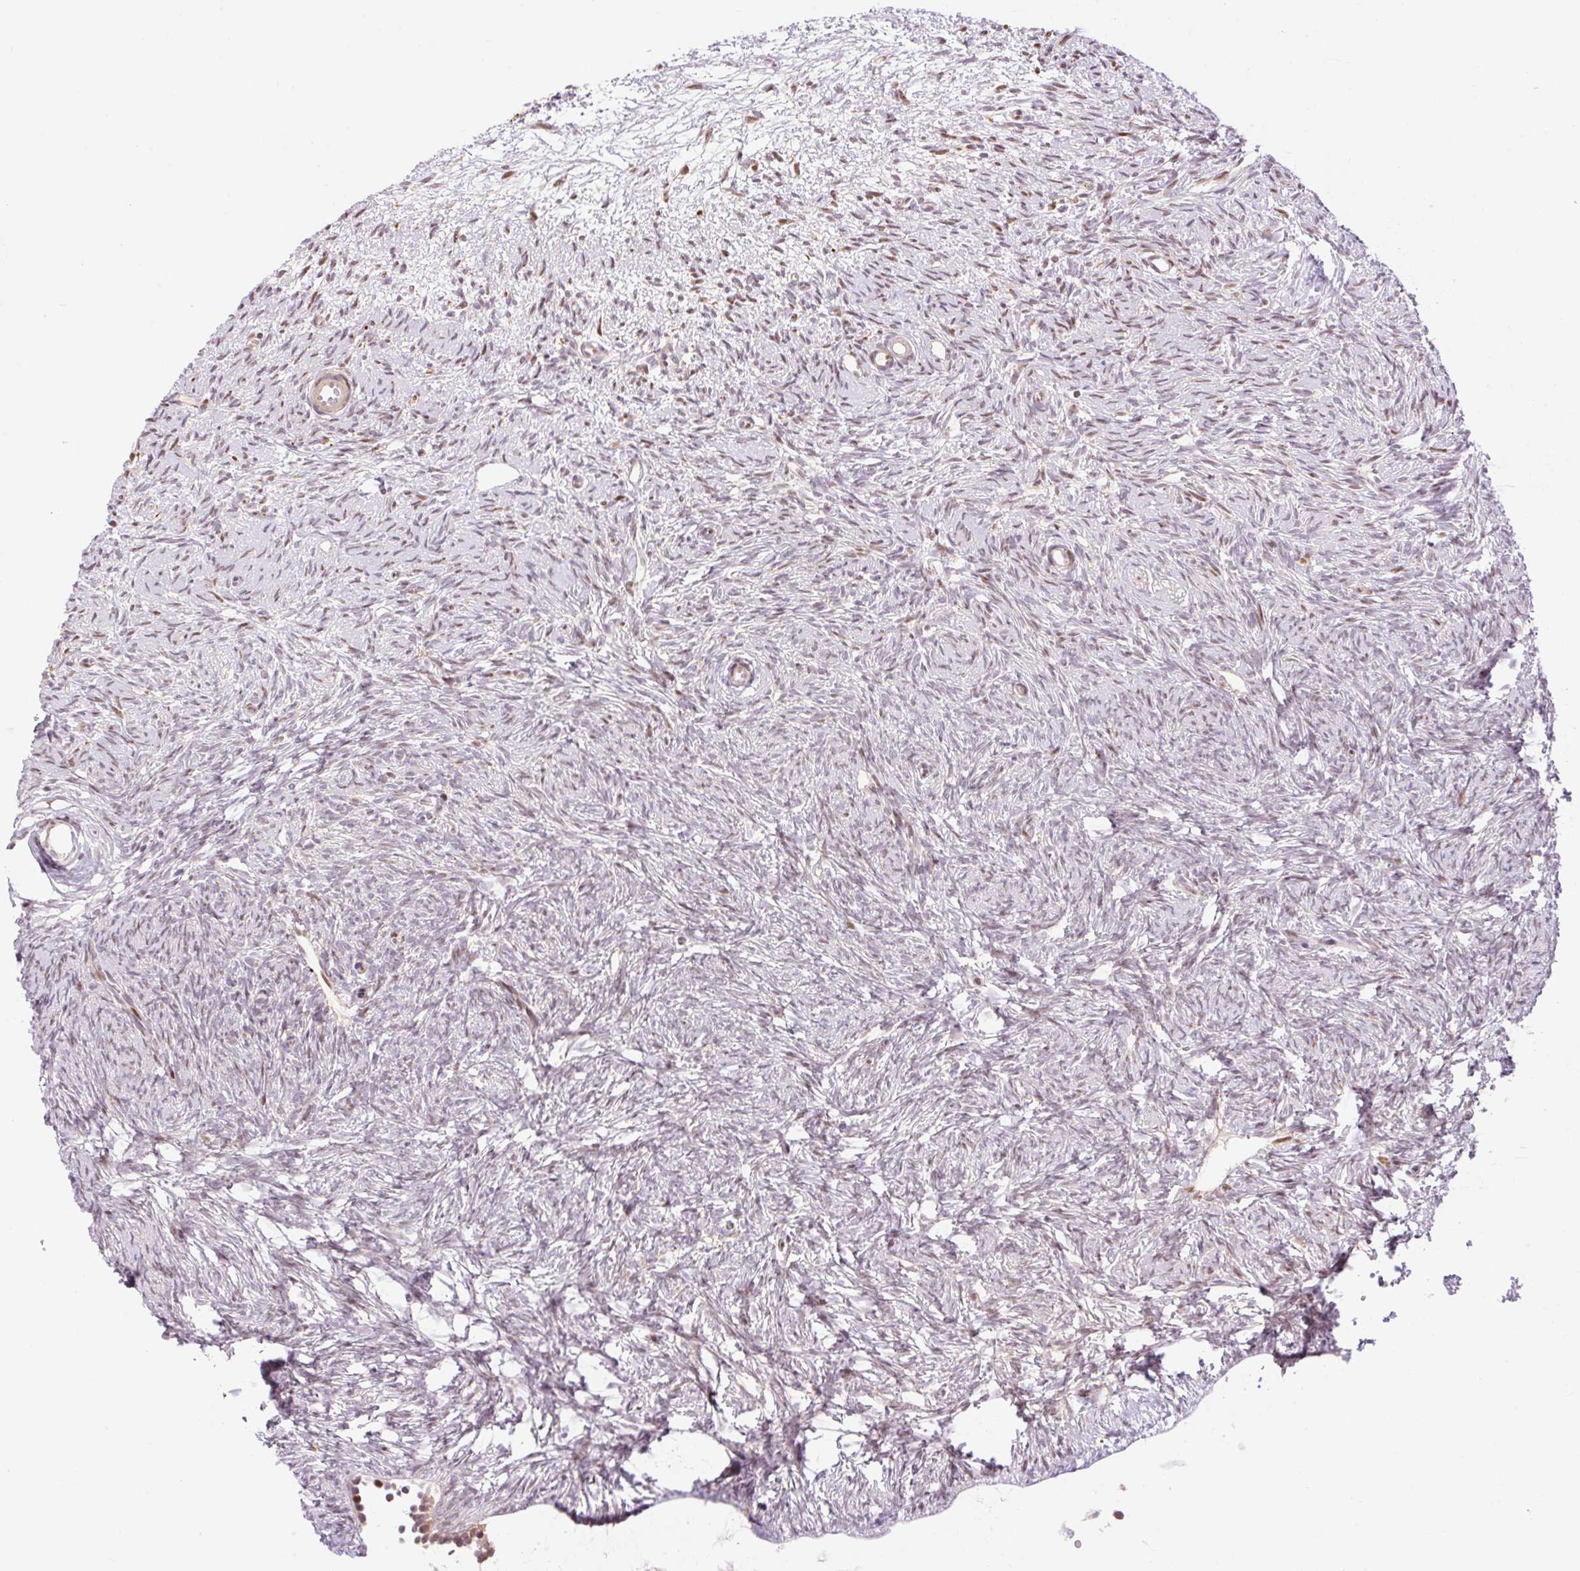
{"staining": {"intensity": "weak", "quantity": "25%-75%", "location": "nuclear"}, "tissue": "ovary", "cell_type": "Ovarian stroma cells", "image_type": "normal", "snomed": [{"axis": "morphology", "description": "Normal tissue, NOS"}, {"axis": "topography", "description": "Ovary"}], "caption": "A micrograph of ovary stained for a protein demonstrates weak nuclear brown staining in ovarian stroma cells. (Brightfield microscopy of DAB IHC at high magnification).", "gene": "RIPPLY3", "patient": {"sex": "female", "age": 51}}